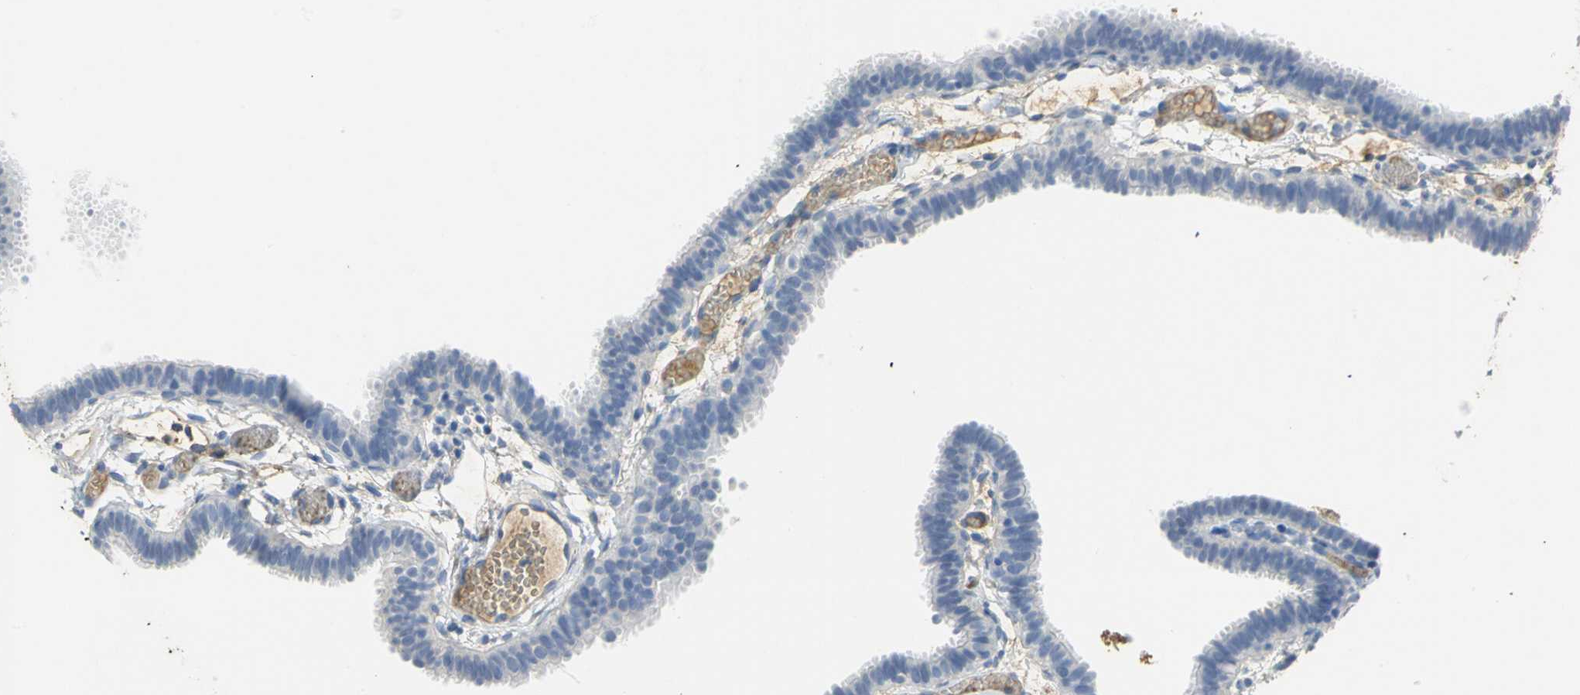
{"staining": {"intensity": "negative", "quantity": "none", "location": "none"}, "tissue": "fallopian tube", "cell_type": "Glandular cells", "image_type": "normal", "snomed": [{"axis": "morphology", "description": "Normal tissue, NOS"}, {"axis": "topography", "description": "Fallopian tube"}], "caption": "Glandular cells show no significant protein positivity in benign fallopian tube.", "gene": "GYG2", "patient": {"sex": "female", "age": 29}}